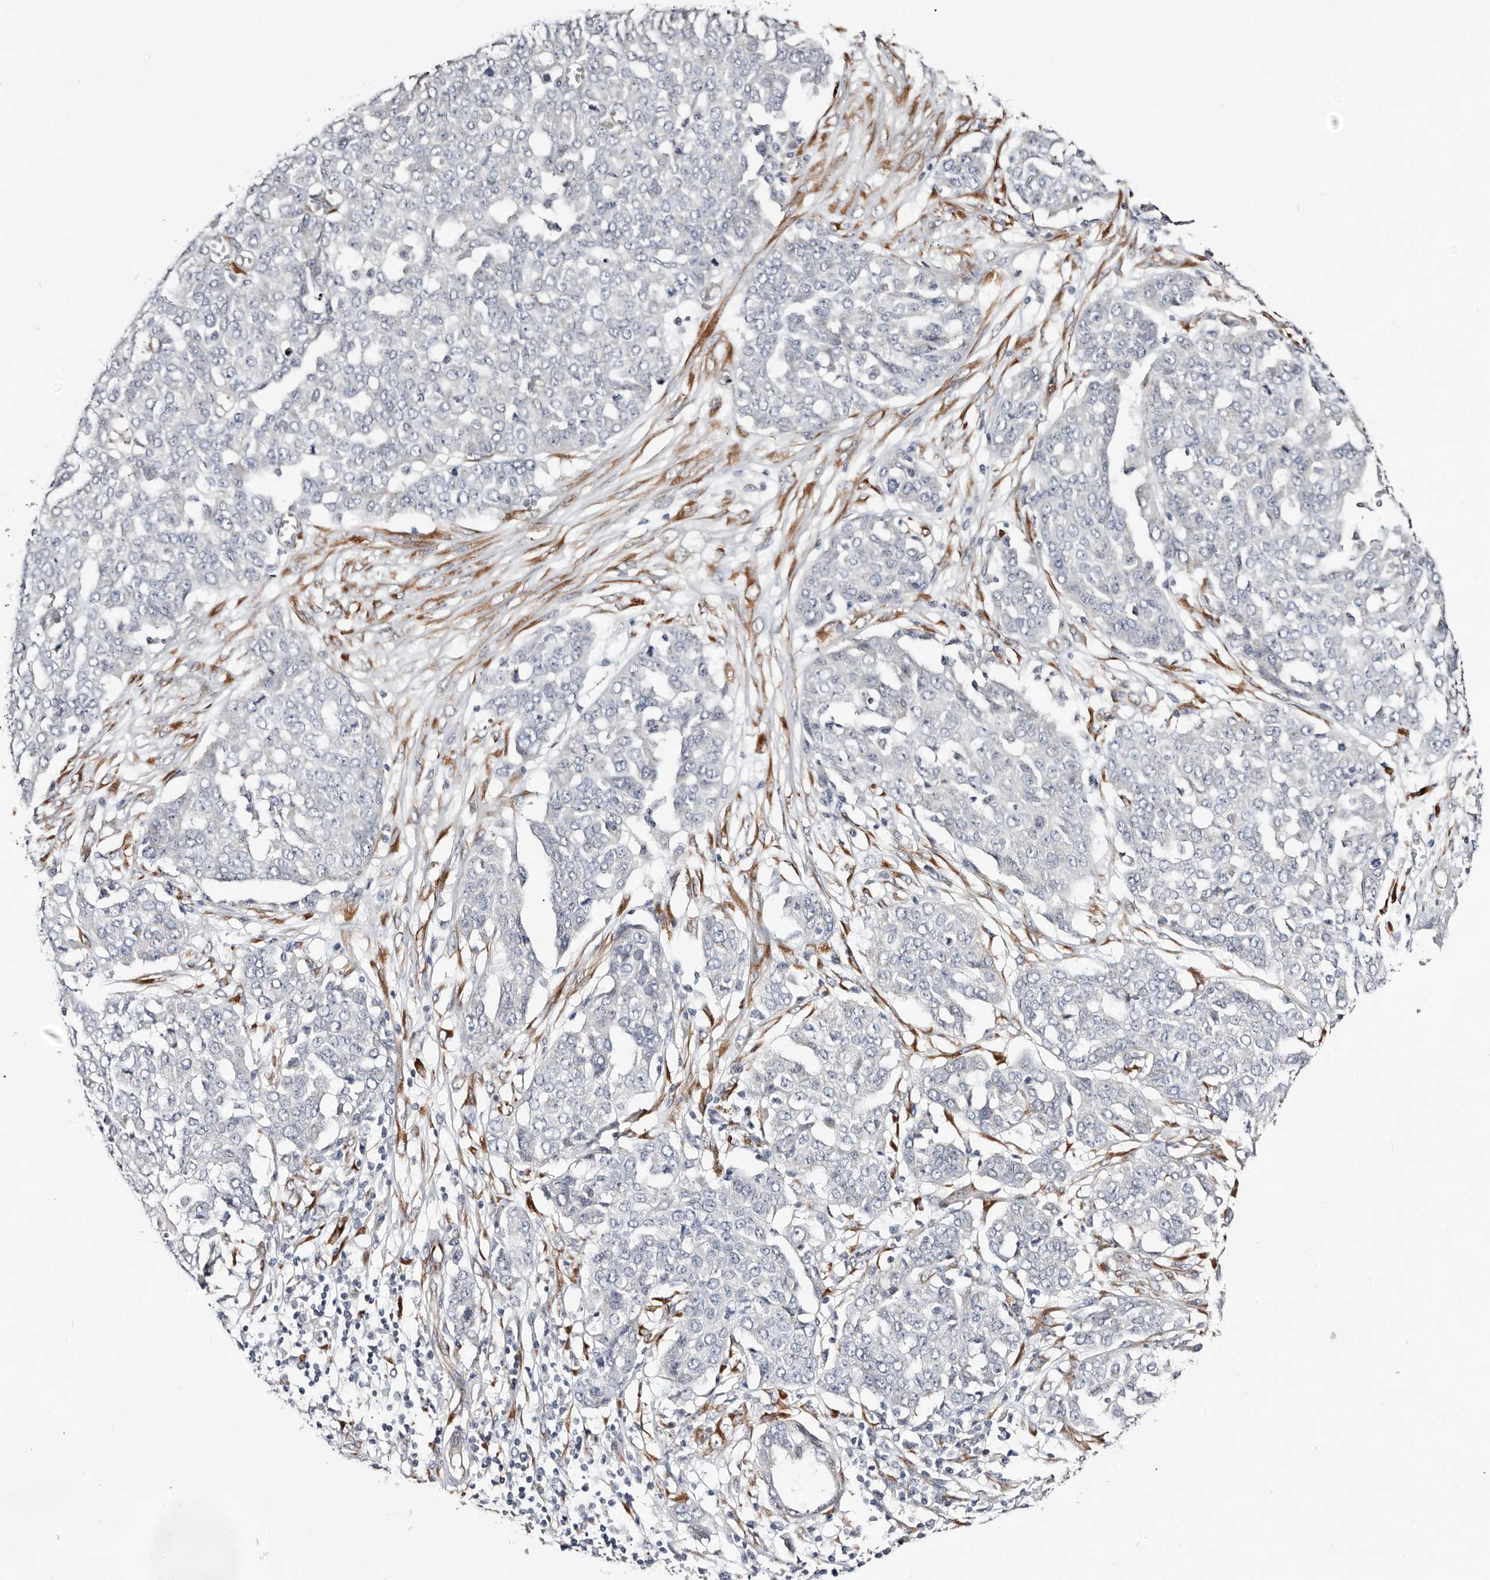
{"staining": {"intensity": "negative", "quantity": "none", "location": "none"}, "tissue": "ovarian cancer", "cell_type": "Tumor cells", "image_type": "cancer", "snomed": [{"axis": "morphology", "description": "Cystadenocarcinoma, serous, NOS"}, {"axis": "topography", "description": "Soft tissue"}, {"axis": "topography", "description": "Ovary"}], "caption": "Photomicrograph shows no significant protein positivity in tumor cells of ovarian cancer.", "gene": "USH1C", "patient": {"sex": "female", "age": 57}}